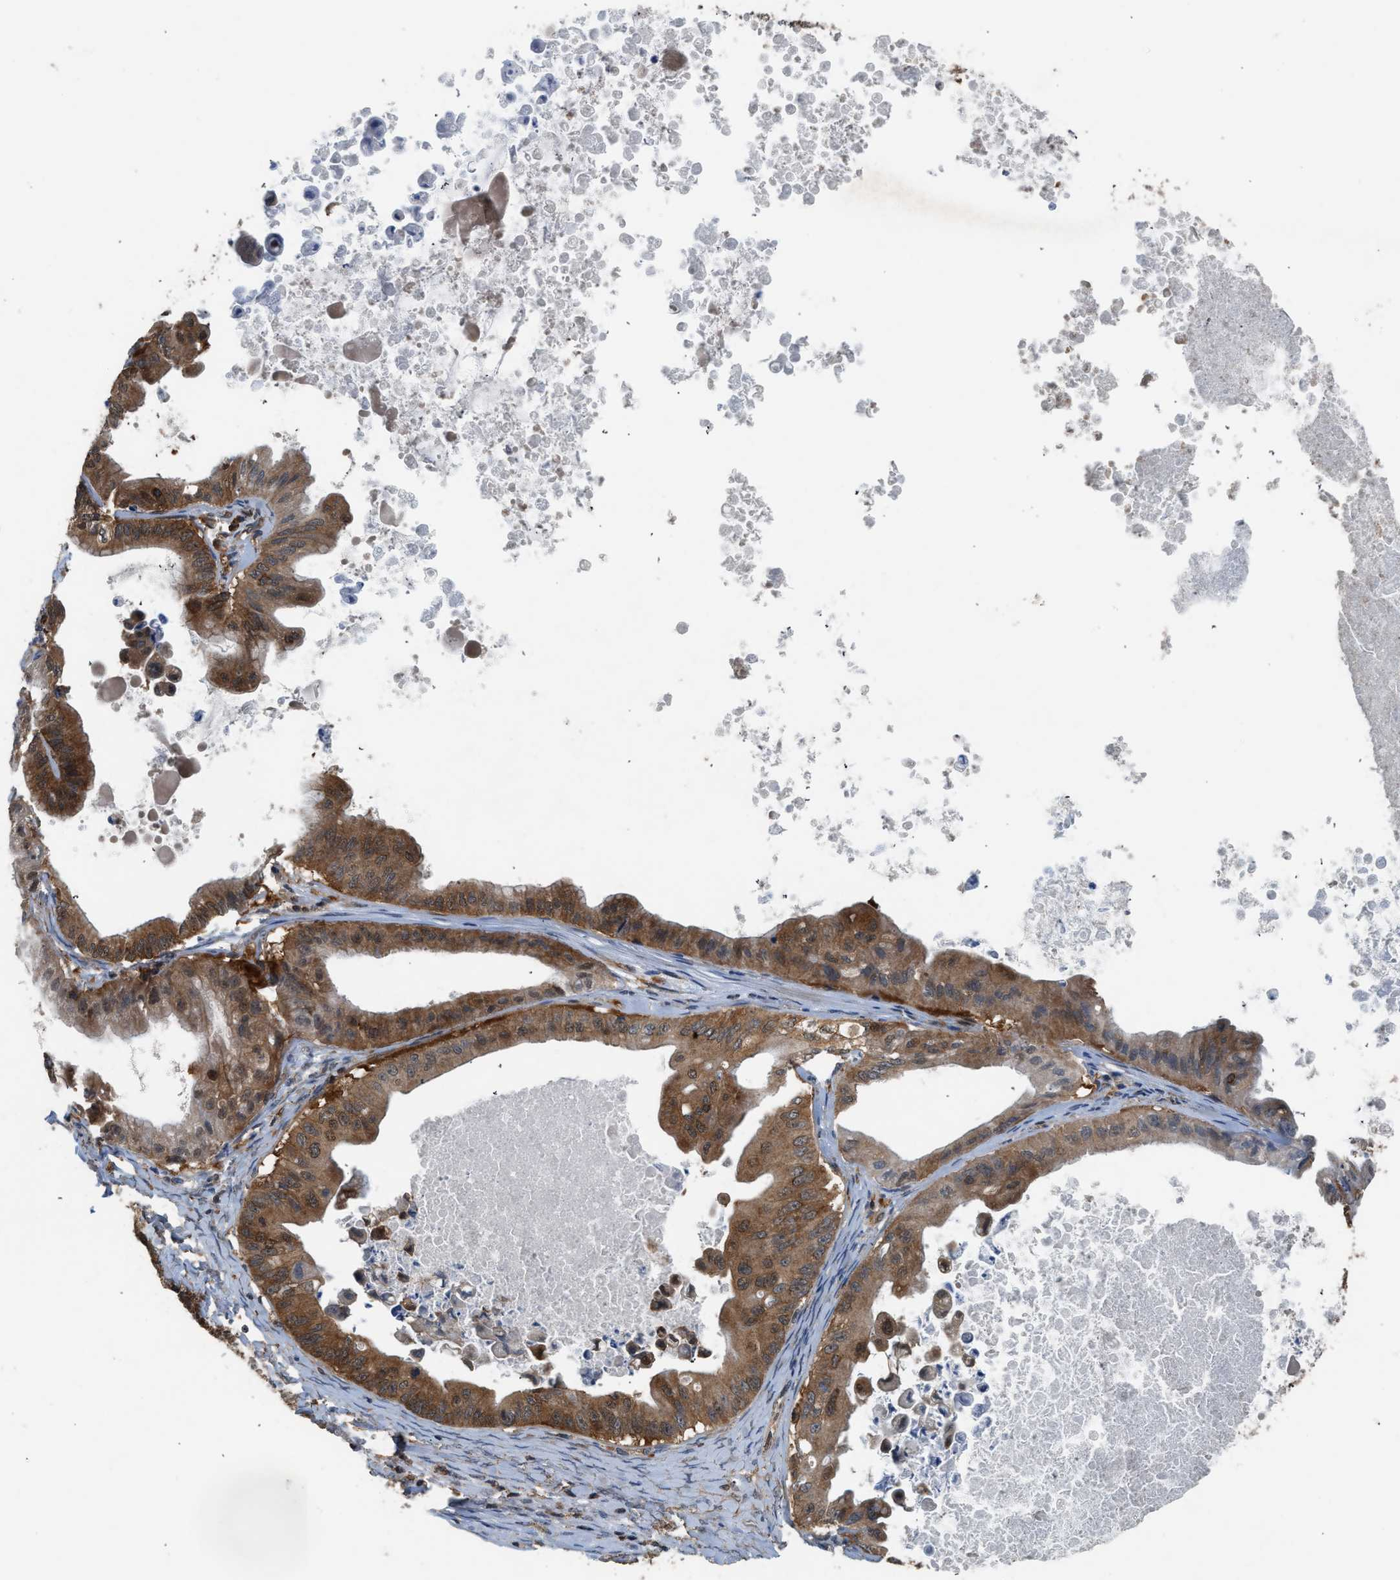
{"staining": {"intensity": "moderate", "quantity": ">75%", "location": "cytoplasmic/membranous"}, "tissue": "ovarian cancer", "cell_type": "Tumor cells", "image_type": "cancer", "snomed": [{"axis": "morphology", "description": "Cystadenocarcinoma, mucinous, NOS"}, {"axis": "topography", "description": "Ovary"}], "caption": "This is an image of IHC staining of ovarian mucinous cystadenocarcinoma, which shows moderate expression in the cytoplasmic/membranous of tumor cells.", "gene": "OXSR1", "patient": {"sex": "female", "age": 37}}